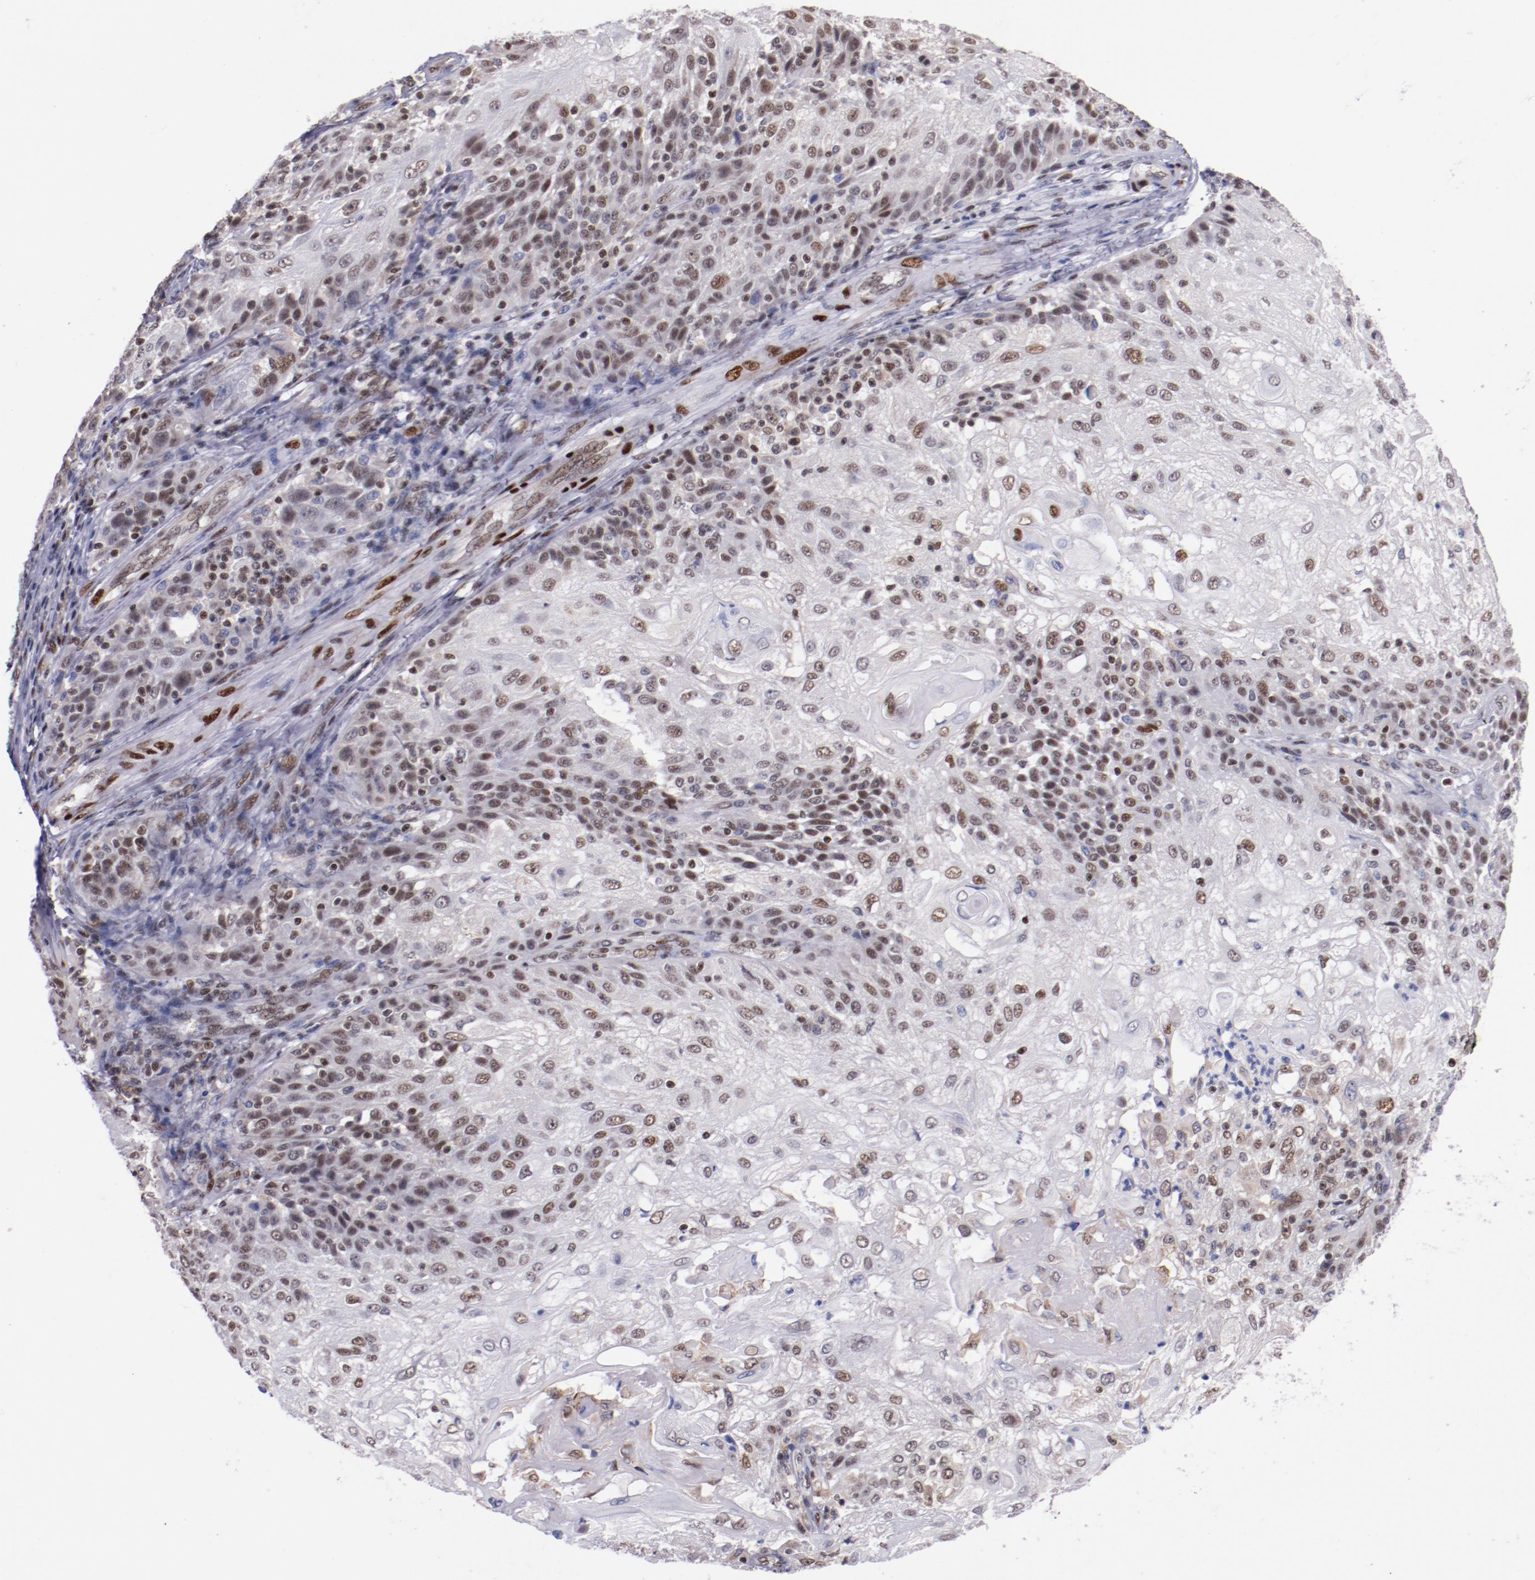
{"staining": {"intensity": "weak", "quantity": "25%-75%", "location": "nuclear"}, "tissue": "skin cancer", "cell_type": "Tumor cells", "image_type": "cancer", "snomed": [{"axis": "morphology", "description": "Normal tissue, NOS"}, {"axis": "morphology", "description": "Squamous cell carcinoma, NOS"}, {"axis": "topography", "description": "Skin"}], "caption": "Immunohistochemistry histopathology image of human skin cancer stained for a protein (brown), which displays low levels of weak nuclear staining in approximately 25%-75% of tumor cells.", "gene": "SRF", "patient": {"sex": "female", "age": 83}}